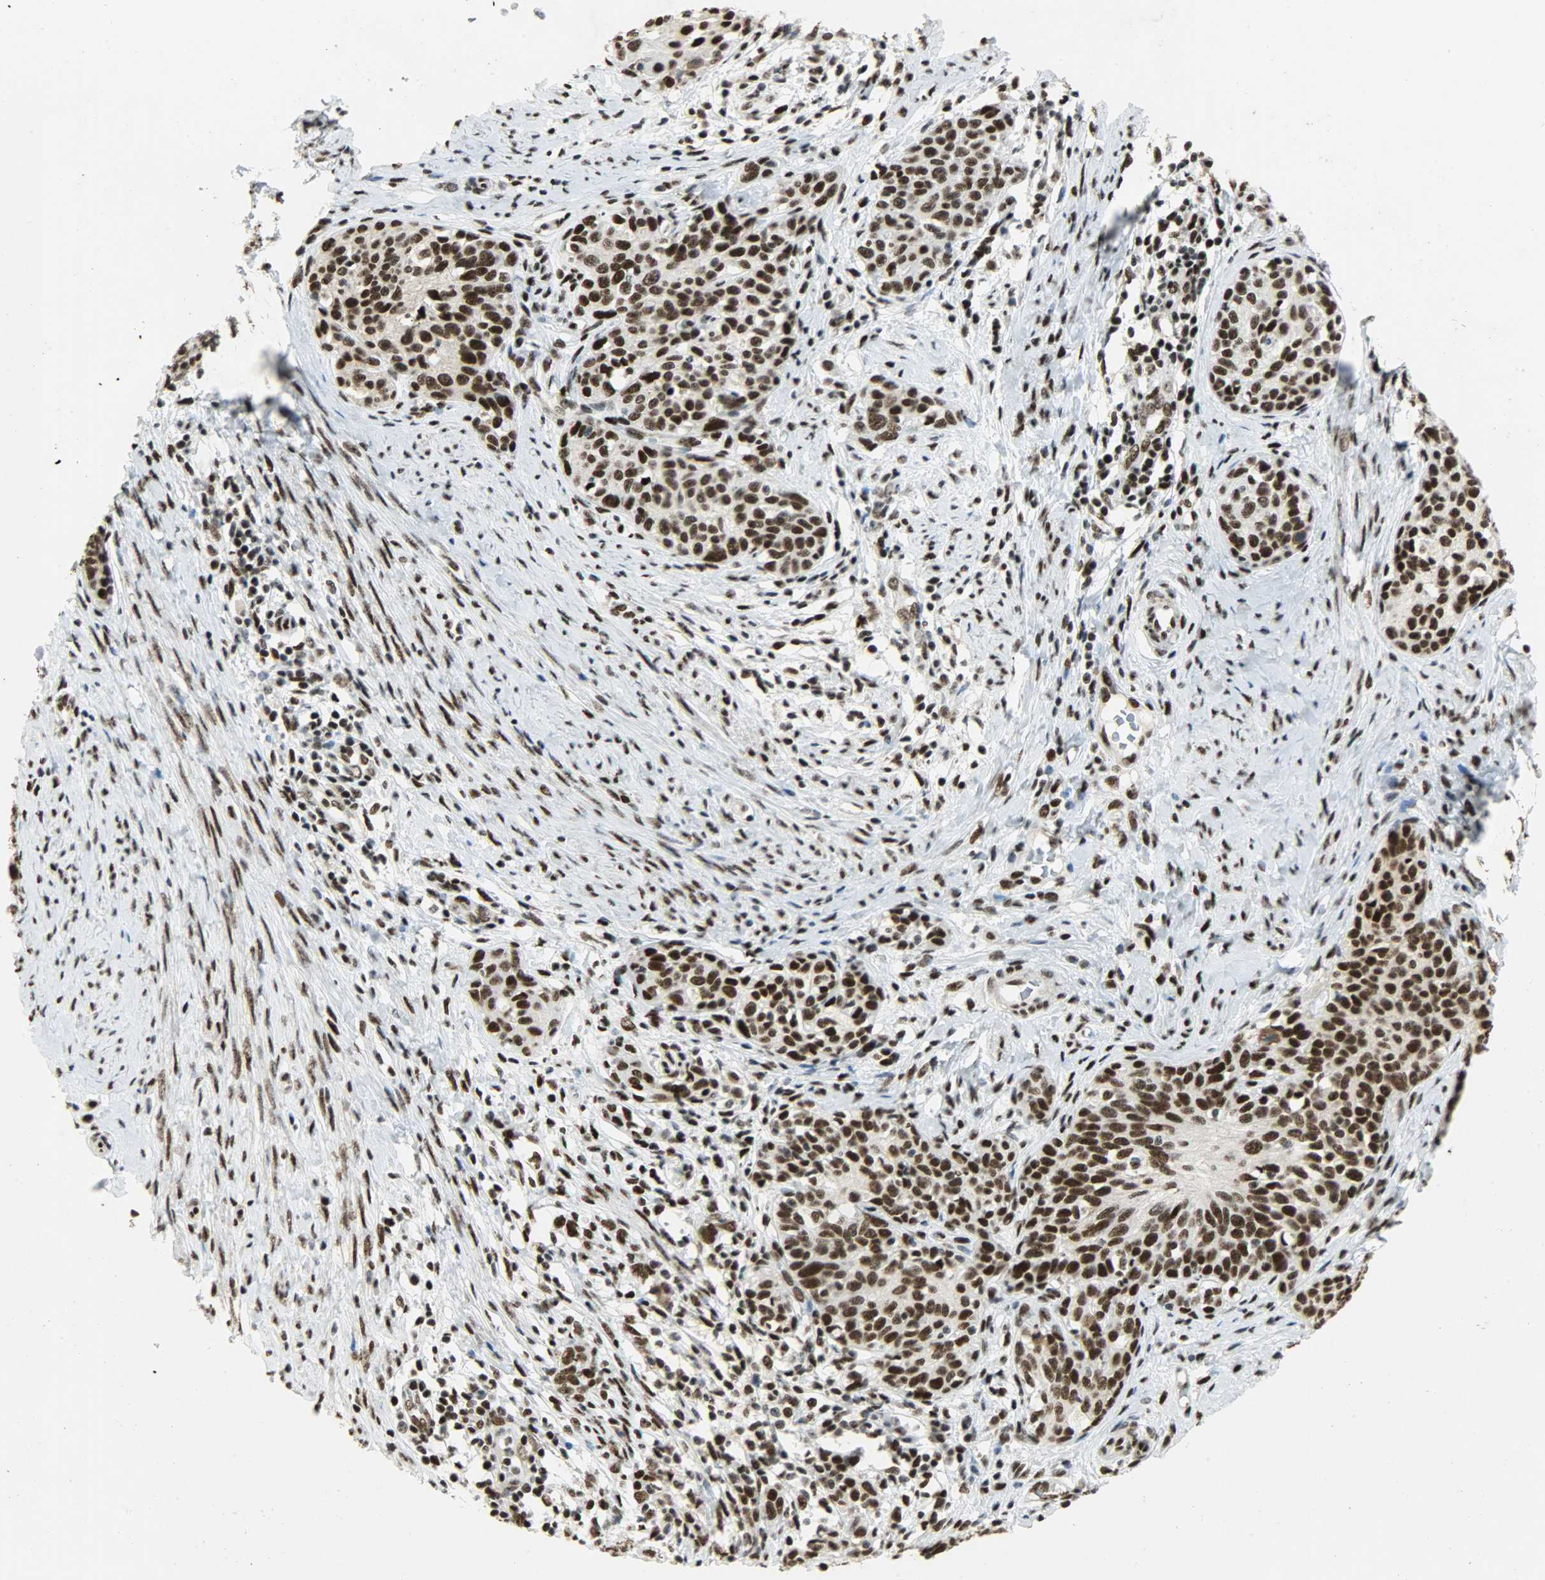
{"staining": {"intensity": "strong", "quantity": ">75%", "location": "nuclear"}, "tissue": "cervical cancer", "cell_type": "Tumor cells", "image_type": "cancer", "snomed": [{"axis": "morphology", "description": "Squamous cell carcinoma, NOS"}, {"axis": "morphology", "description": "Adenocarcinoma, NOS"}, {"axis": "topography", "description": "Cervix"}], "caption": "Immunohistochemistry (DAB (3,3'-diaminobenzidine)) staining of human cervical squamous cell carcinoma exhibits strong nuclear protein staining in approximately >75% of tumor cells.", "gene": "SSB", "patient": {"sex": "female", "age": 52}}